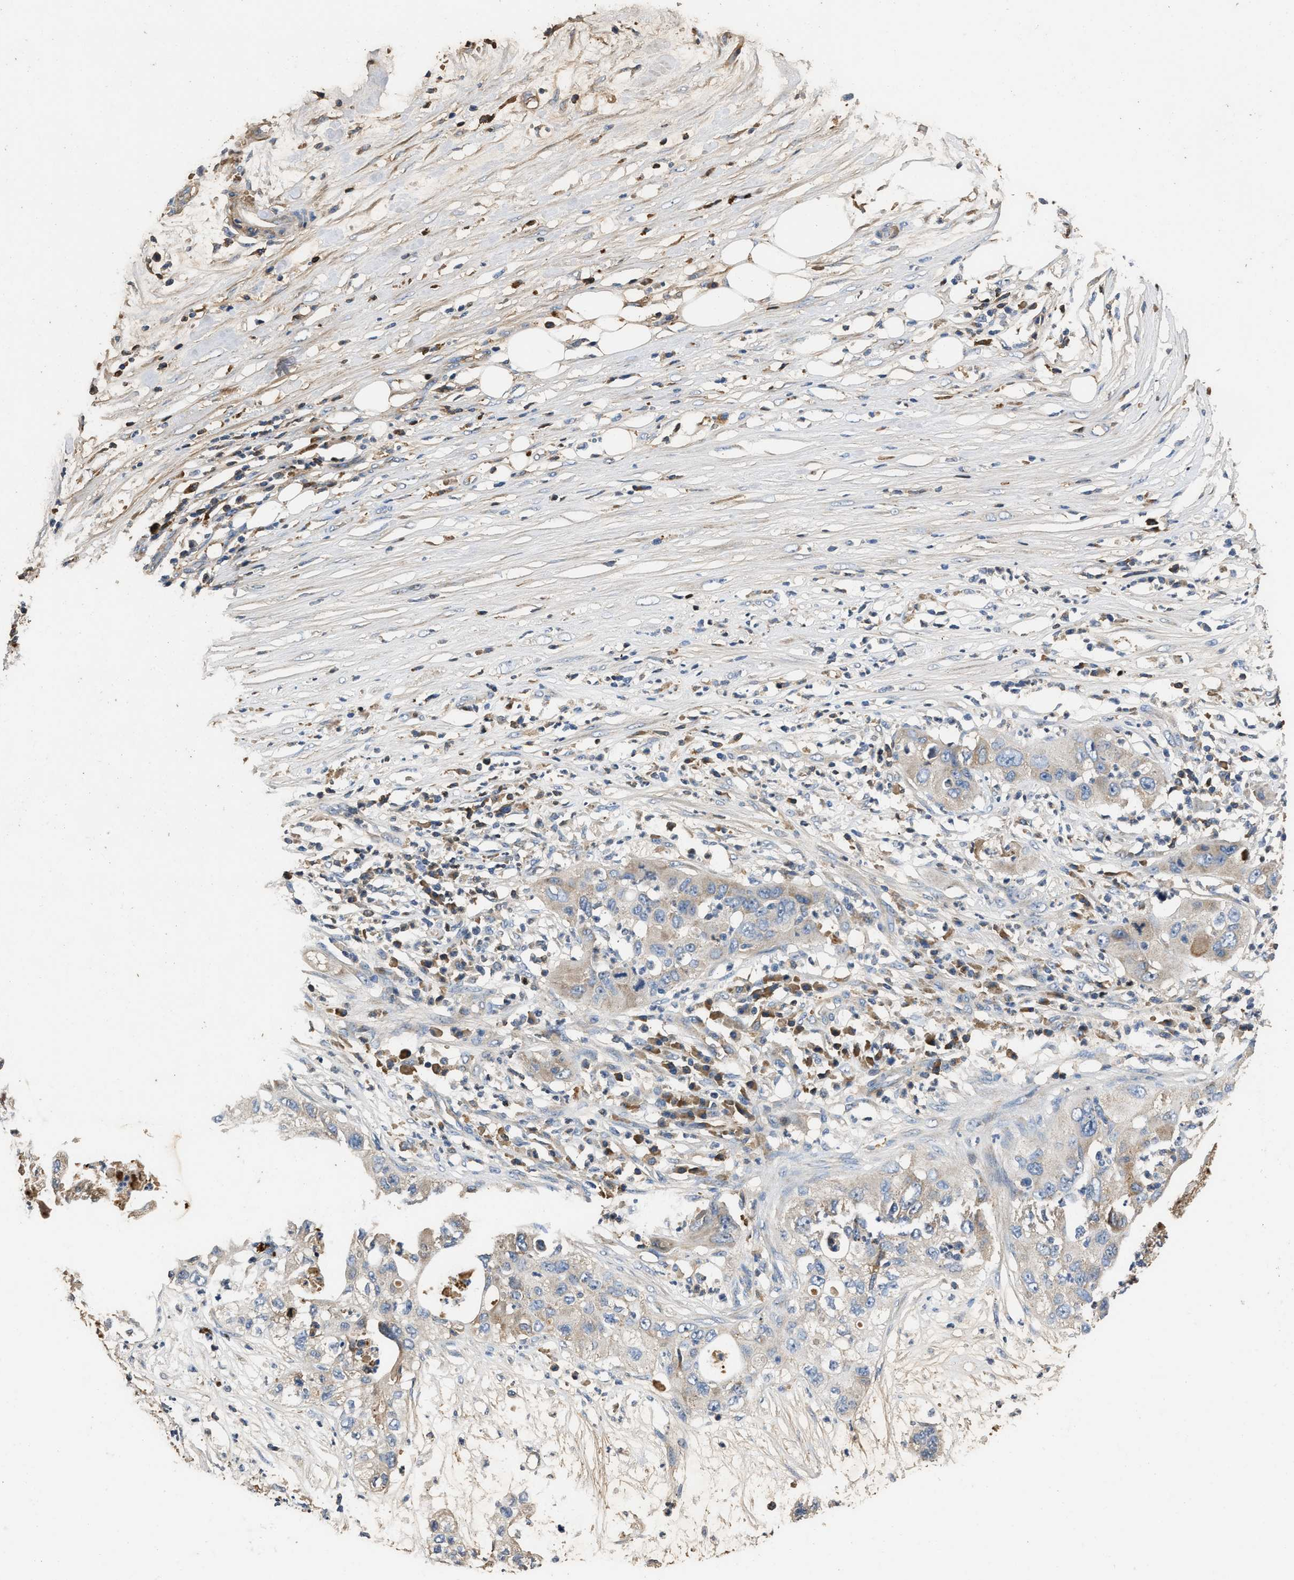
{"staining": {"intensity": "weak", "quantity": "25%-75%", "location": "cytoplasmic/membranous"}, "tissue": "pancreatic cancer", "cell_type": "Tumor cells", "image_type": "cancer", "snomed": [{"axis": "morphology", "description": "Adenocarcinoma, NOS"}, {"axis": "topography", "description": "Pancreas"}], "caption": "Tumor cells display low levels of weak cytoplasmic/membranous staining in about 25%-75% of cells in human adenocarcinoma (pancreatic).", "gene": "C3", "patient": {"sex": "female", "age": 78}}